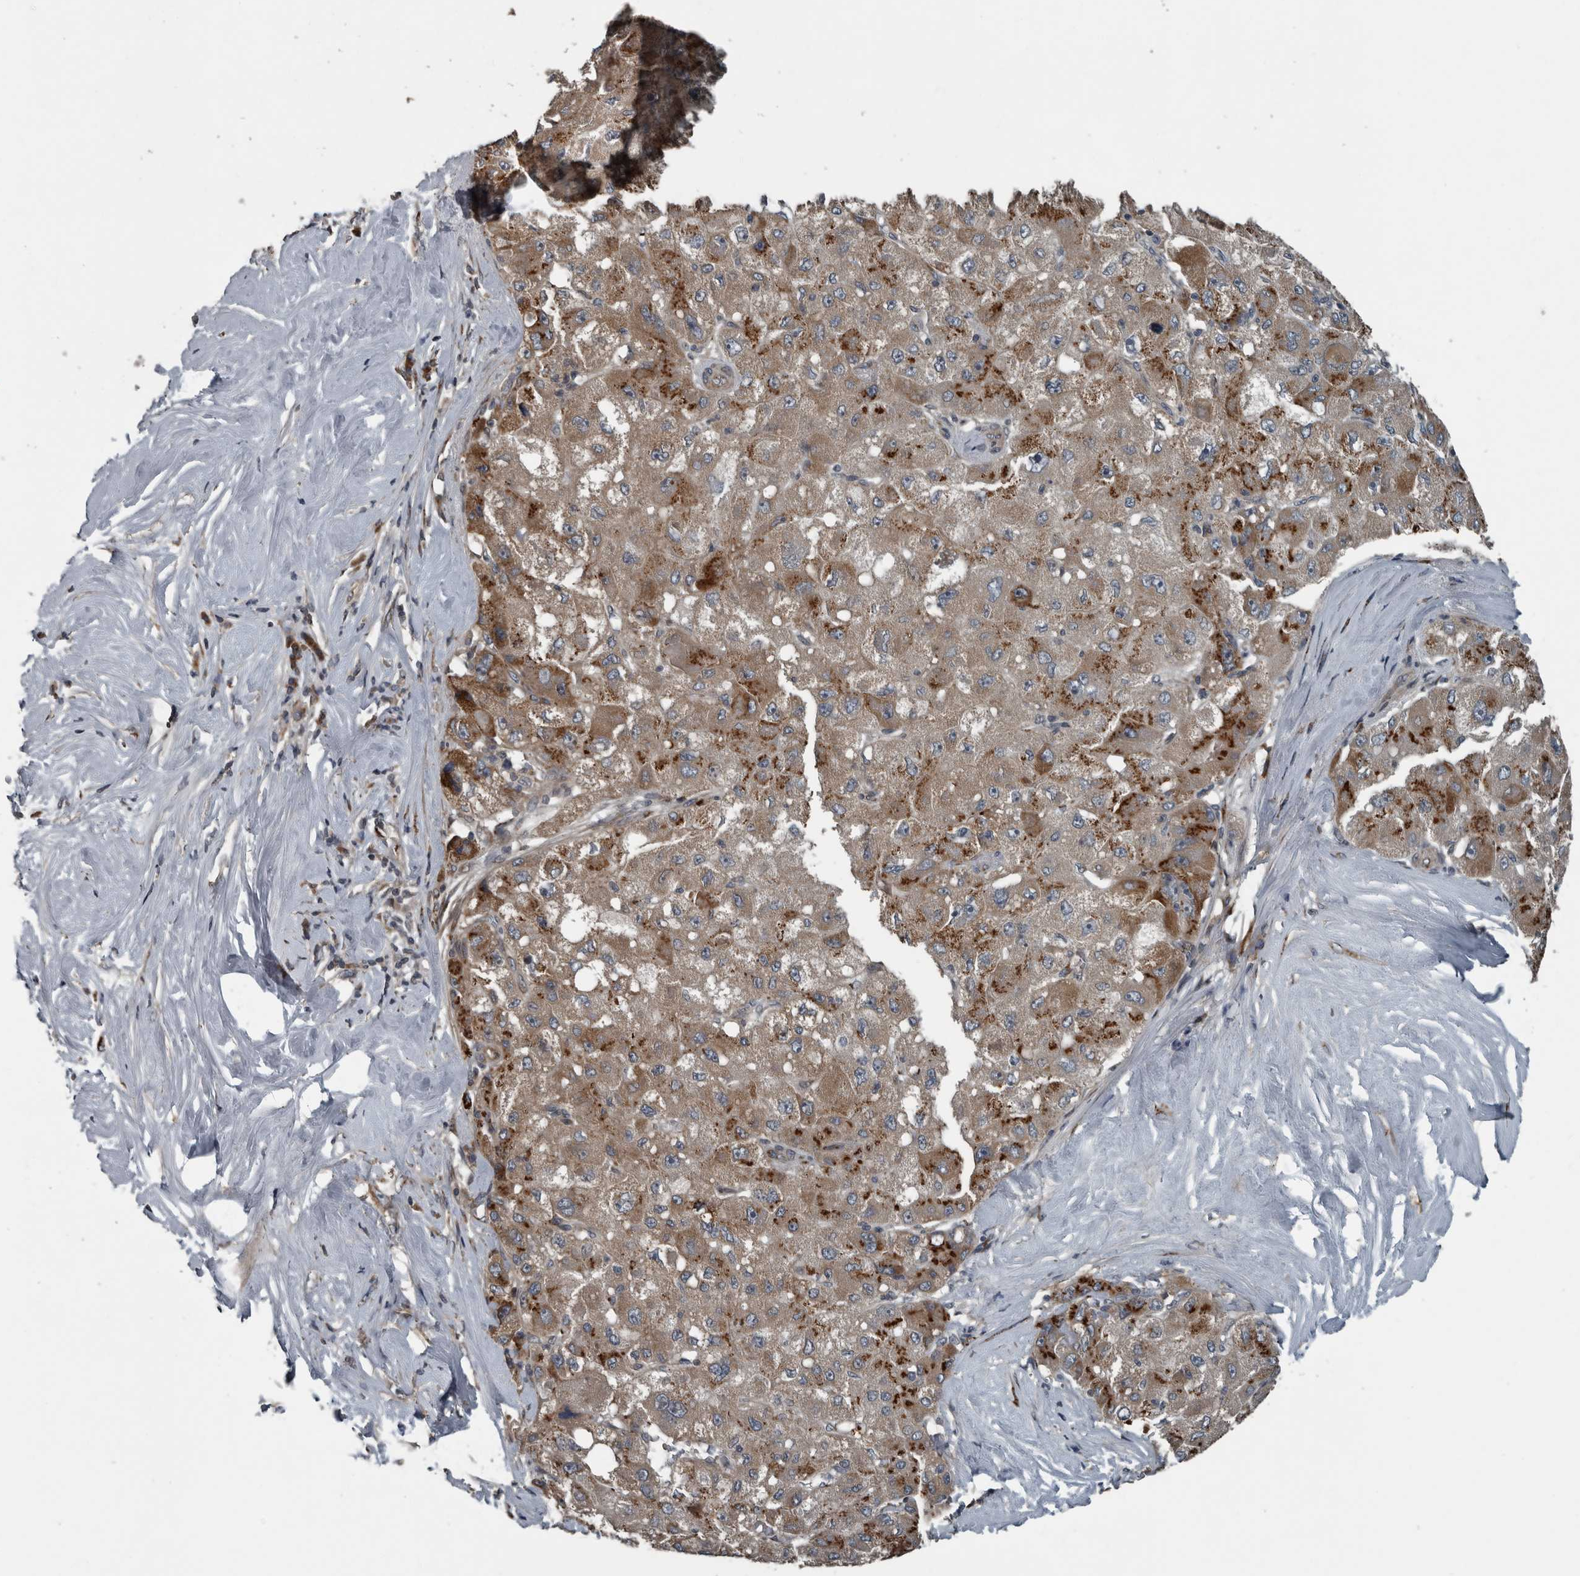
{"staining": {"intensity": "moderate", "quantity": ">75%", "location": "cytoplasmic/membranous"}, "tissue": "liver cancer", "cell_type": "Tumor cells", "image_type": "cancer", "snomed": [{"axis": "morphology", "description": "Carcinoma, Hepatocellular, NOS"}, {"axis": "topography", "description": "Liver"}], "caption": "Immunohistochemistry of hepatocellular carcinoma (liver) exhibits medium levels of moderate cytoplasmic/membranous expression in about >75% of tumor cells.", "gene": "ZNF345", "patient": {"sex": "male", "age": 80}}